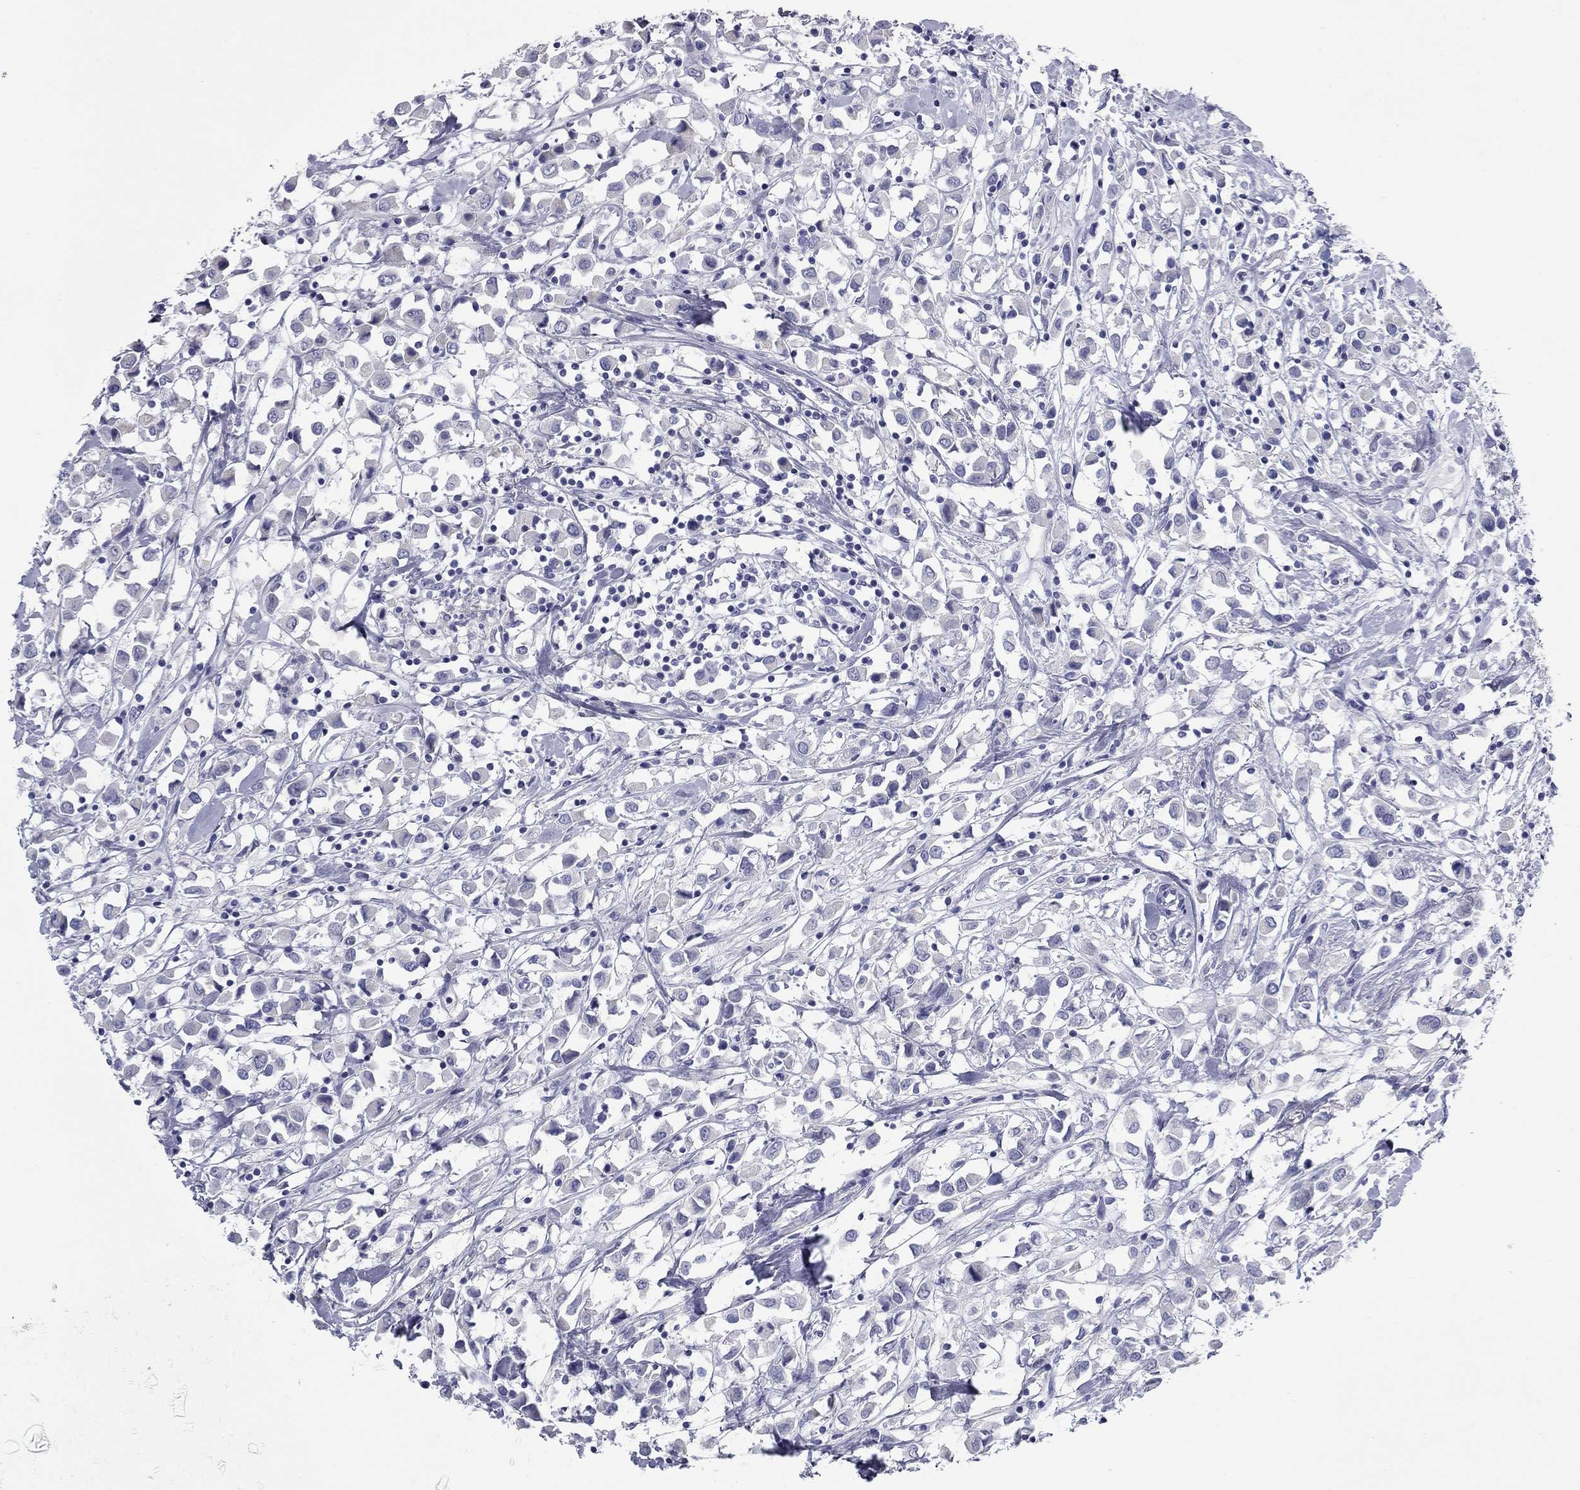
{"staining": {"intensity": "negative", "quantity": "none", "location": "none"}, "tissue": "breast cancer", "cell_type": "Tumor cells", "image_type": "cancer", "snomed": [{"axis": "morphology", "description": "Duct carcinoma"}, {"axis": "topography", "description": "Breast"}], "caption": "DAB immunohistochemical staining of breast cancer demonstrates no significant staining in tumor cells.", "gene": "KIRREL2", "patient": {"sex": "female", "age": 61}}